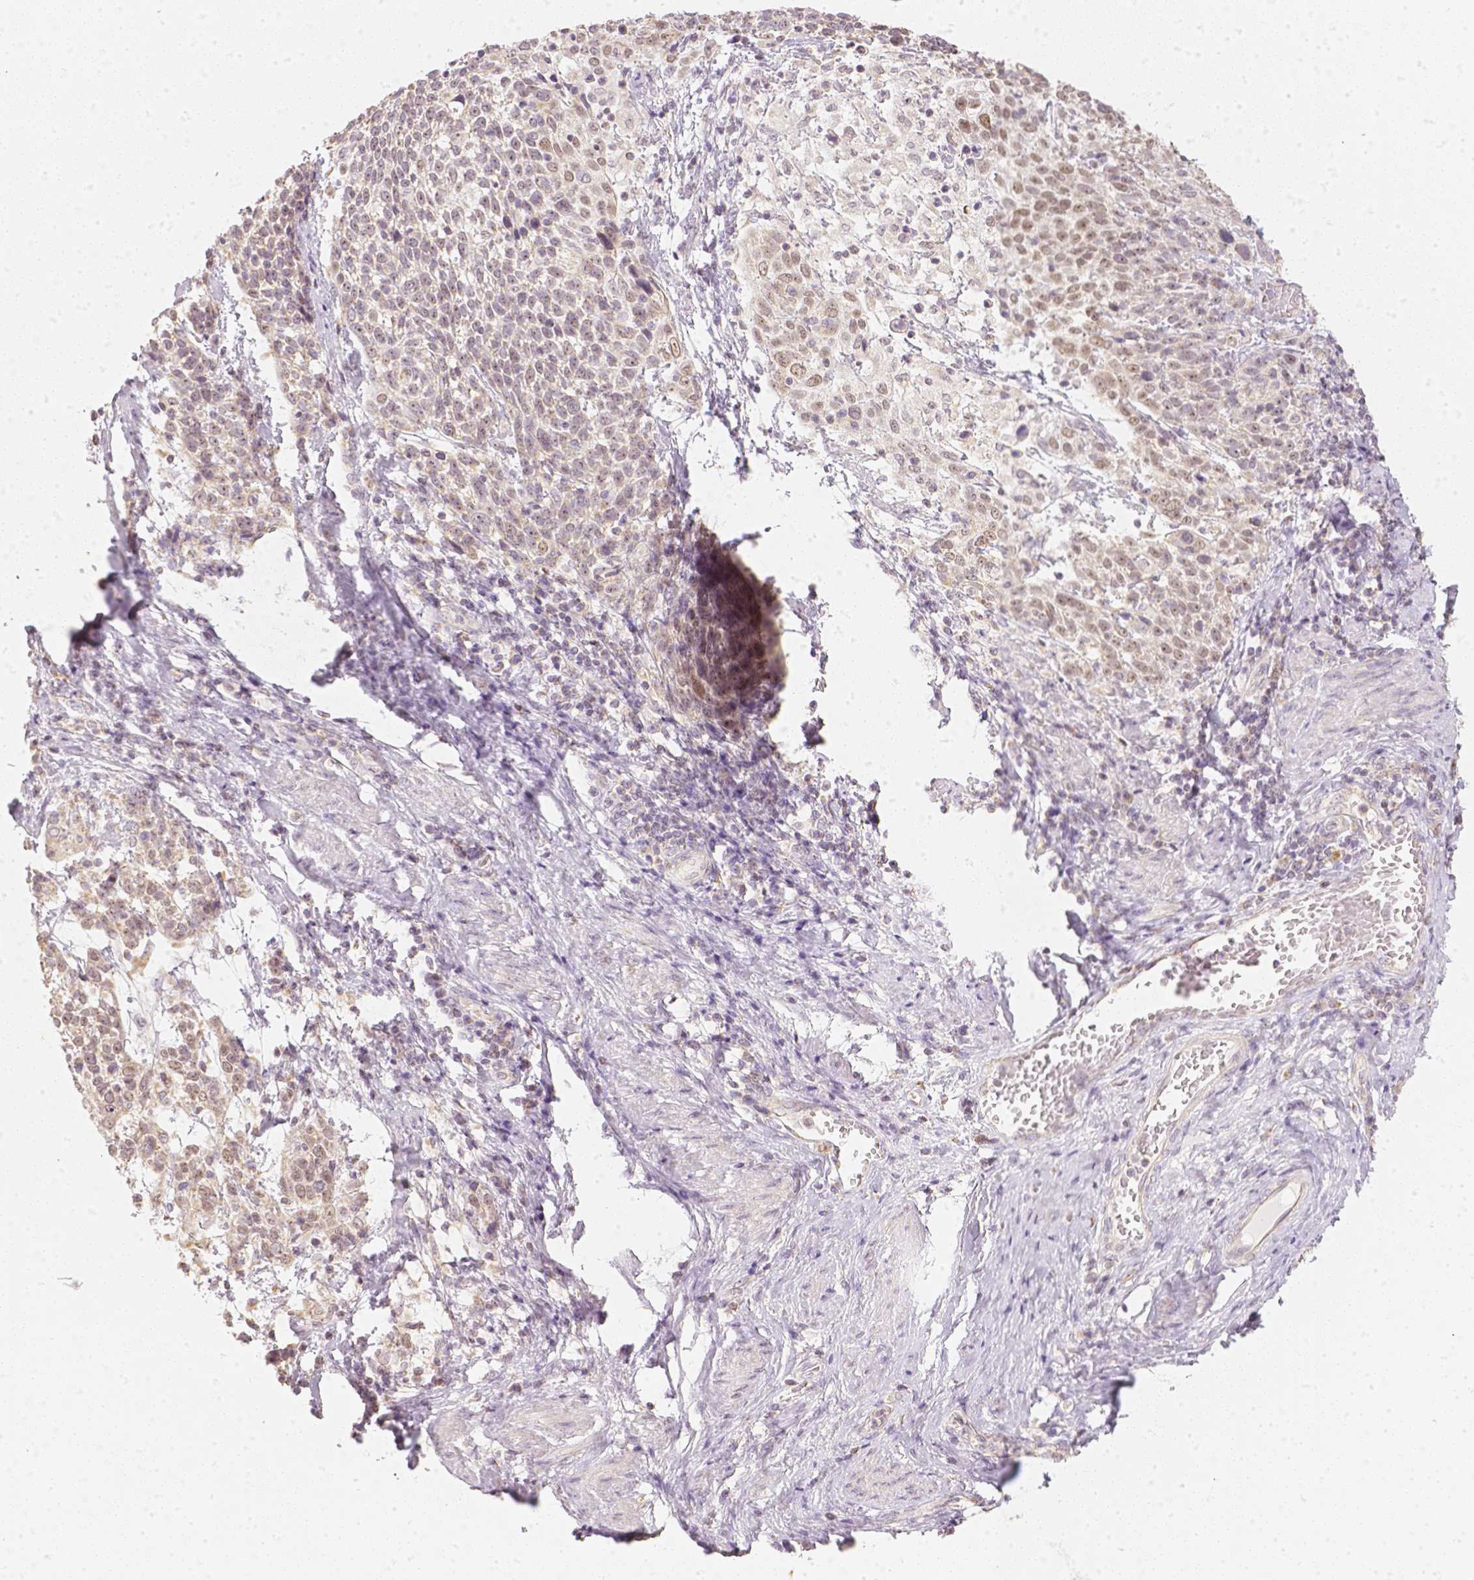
{"staining": {"intensity": "weak", "quantity": ">75%", "location": "cytoplasmic/membranous,nuclear"}, "tissue": "cervical cancer", "cell_type": "Tumor cells", "image_type": "cancer", "snomed": [{"axis": "morphology", "description": "Squamous cell carcinoma, NOS"}, {"axis": "topography", "description": "Cervix"}], "caption": "Squamous cell carcinoma (cervical) stained for a protein demonstrates weak cytoplasmic/membranous and nuclear positivity in tumor cells. The staining is performed using DAB (3,3'-diaminobenzidine) brown chromogen to label protein expression. The nuclei are counter-stained blue using hematoxylin.", "gene": "NVL", "patient": {"sex": "female", "age": 61}}